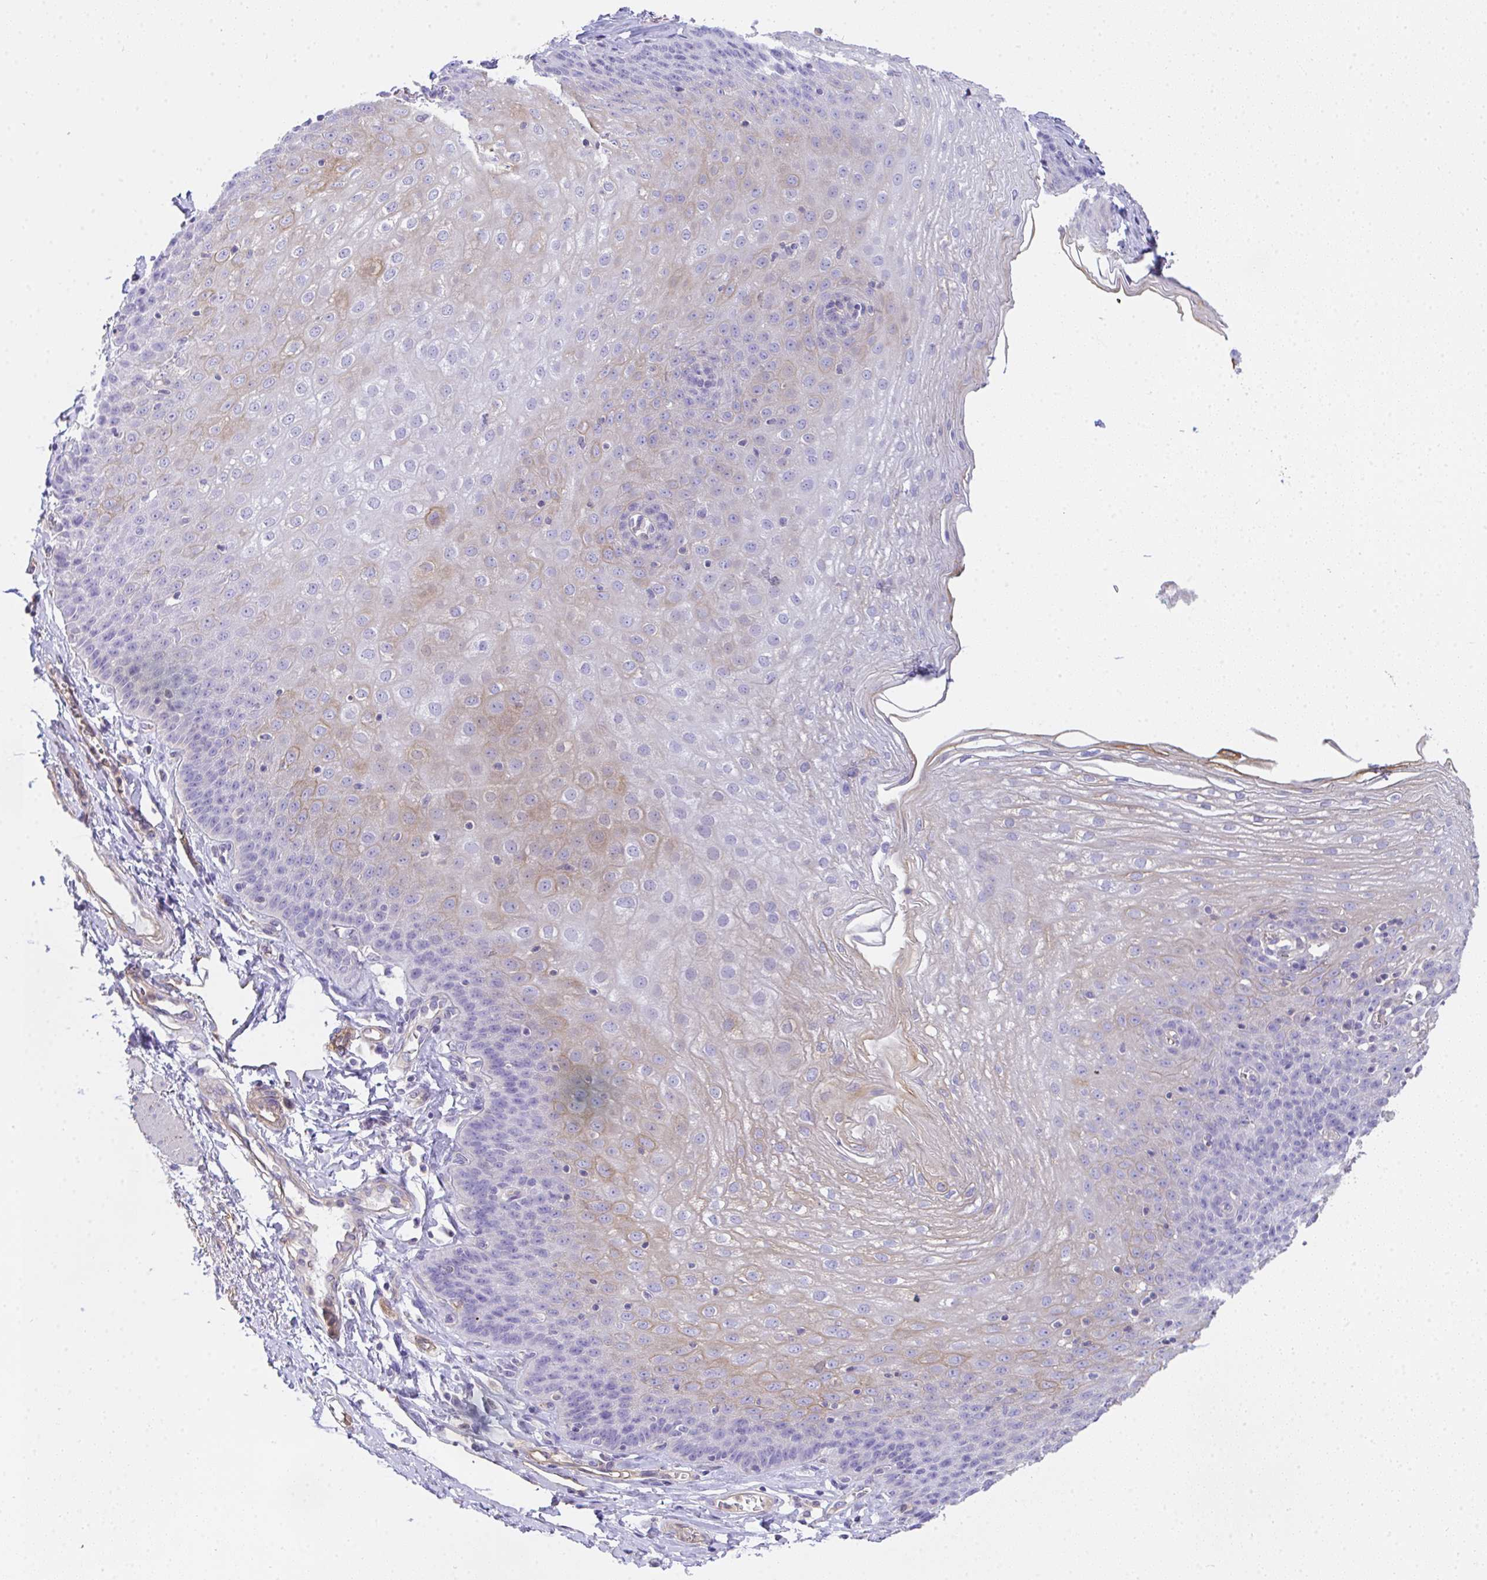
{"staining": {"intensity": "weak", "quantity": "<25%", "location": "cytoplasmic/membranous"}, "tissue": "esophagus", "cell_type": "Squamous epithelial cells", "image_type": "normal", "snomed": [{"axis": "morphology", "description": "Normal tissue, NOS"}, {"axis": "topography", "description": "Esophagus"}], "caption": "The IHC photomicrograph has no significant expression in squamous epithelial cells of esophagus. (Stains: DAB immunohistochemistry (IHC) with hematoxylin counter stain, Microscopy: brightfield microscopy at high magnification).", "gene": "TNFAIP8", "patient": {"sex": "female", "age": 81}}